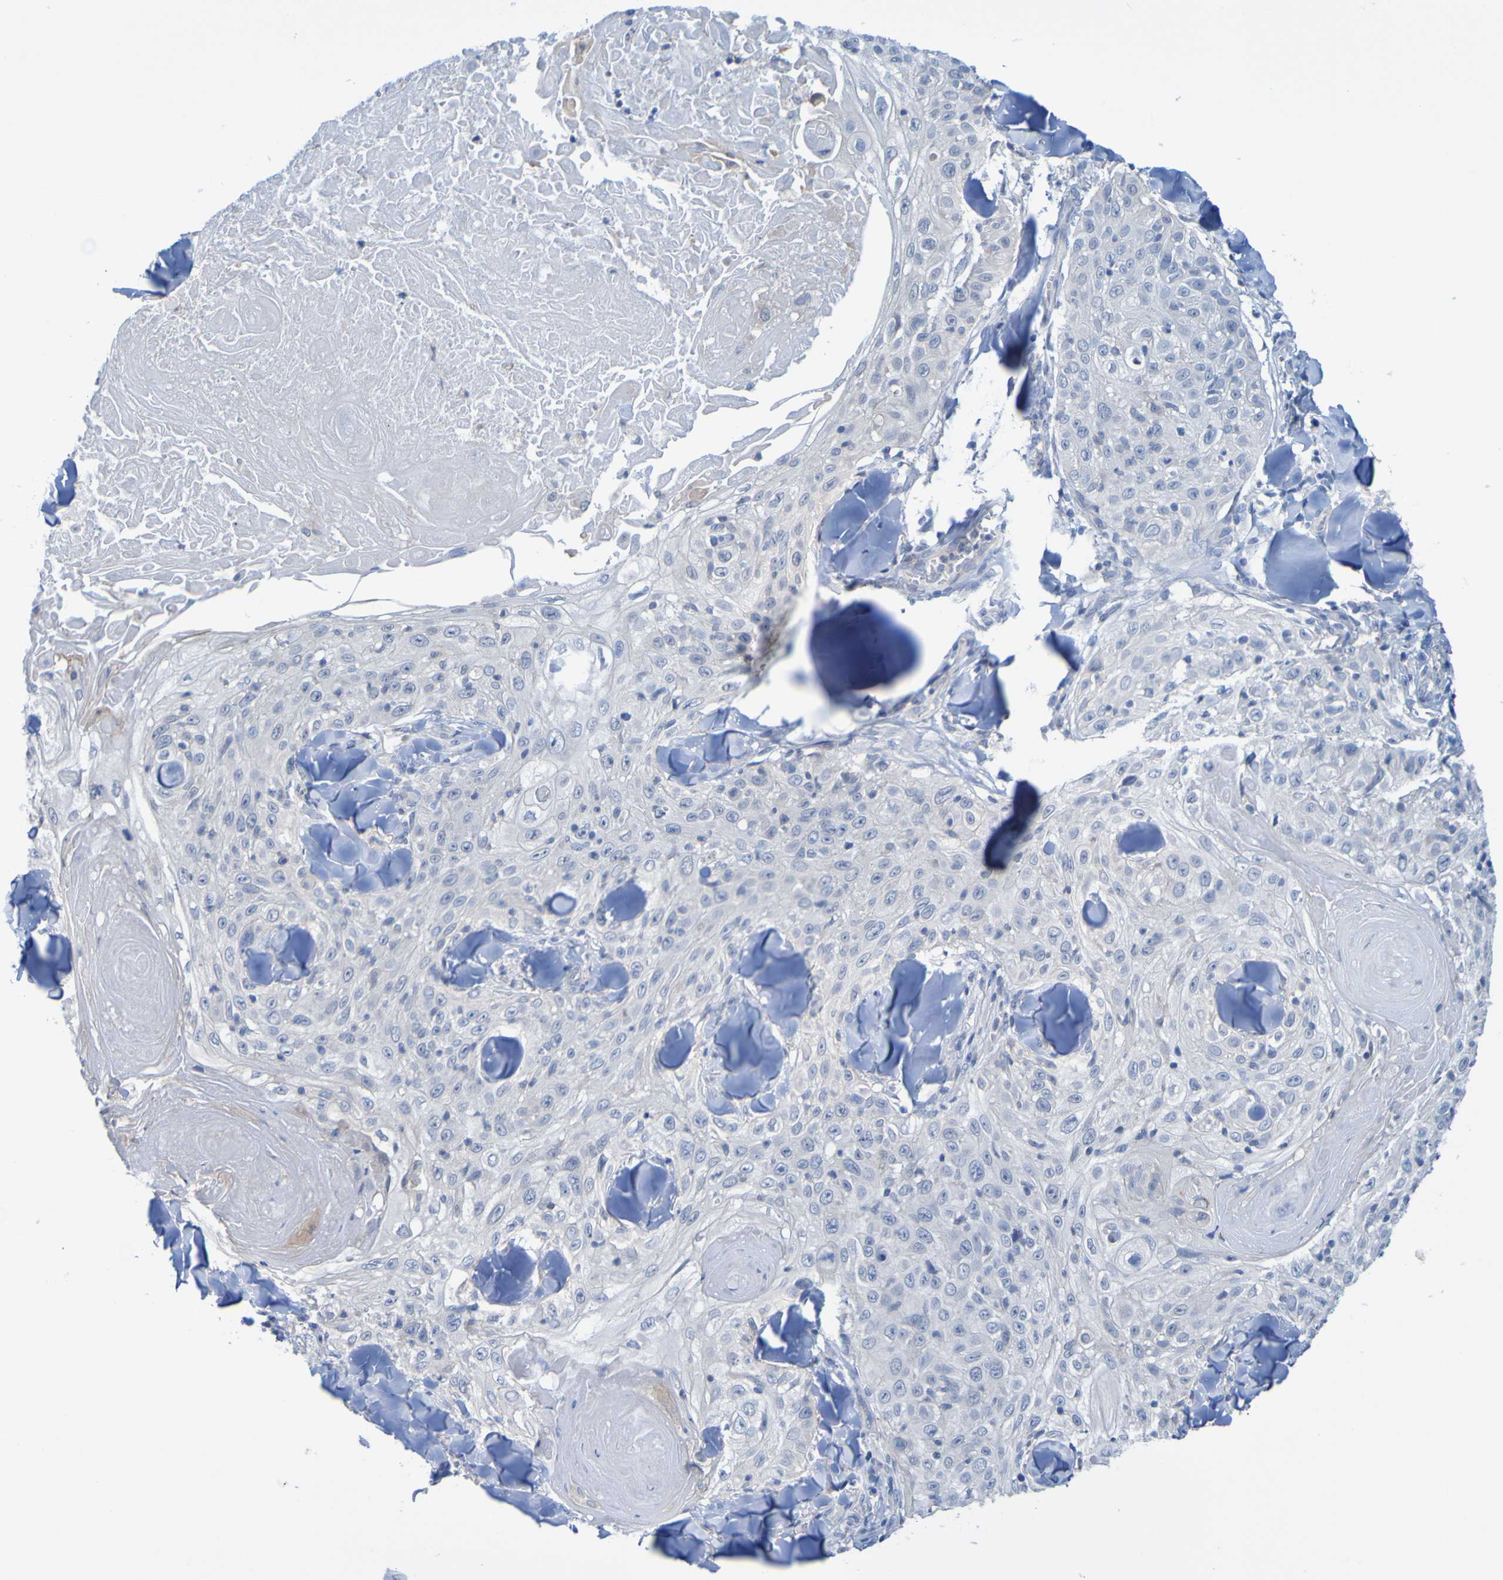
{"staining": {"intensity": "negative", "quantity": "none", "location": "none"}, "tissue": "skin cancer", "cell_type": "Tumor cells", "image_type": "cancer", "snomed": [{"axis": "morphology", "description": "Squamous cell carcinoma, NOS"}, {"axis": "topography", "description": "Skin"}], "caption": "Immunohistochemical staining of skin squamous cell carcinoma displays no significant expression in tumor cells.", "gene": "ACMSD", "patient": {"sex": "male", "age": 86}}